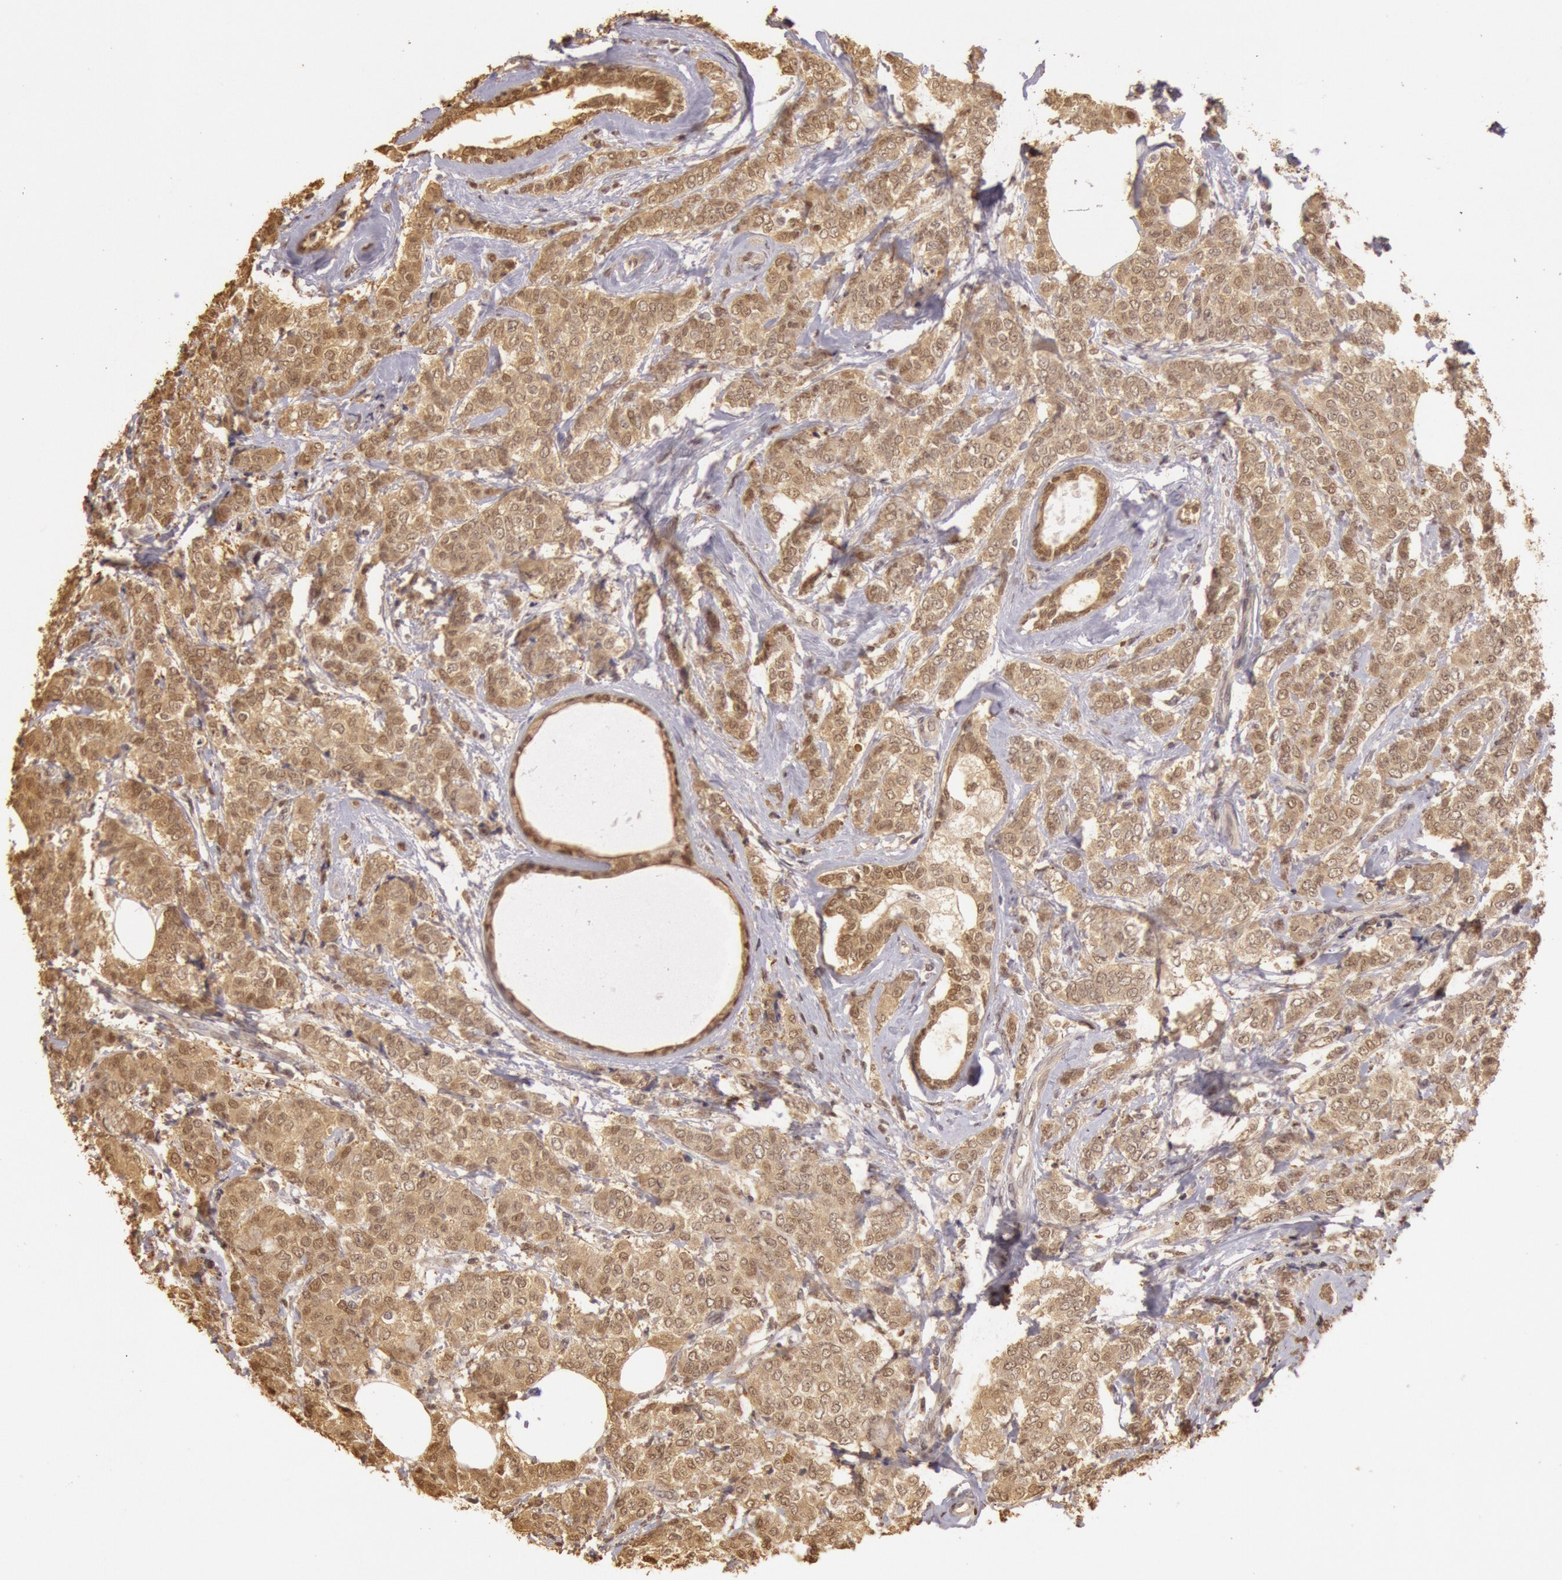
{"staining": {"intensity": "weak", "quantity": ">75%", "location": "cytoplasmic/membranous,nuclear"}, "tissue": "breast cancer", "cell_type": "Tumor cells", "image_type": "cancer", "snomed": [{"axis": "morphology", "description": "Lobular carcinoma"}, {"axis": "topography", "description": "Breast"}], "caption": "Brown immunohistochemical staining in breast cancer (lobular carcinoma) exhibits weak cytoplasmic/membranous and nuclear positivity in approximately >75% of tumor cells.", "gene": "SOD1", "patient": {"sex": "female", "age": 60}}